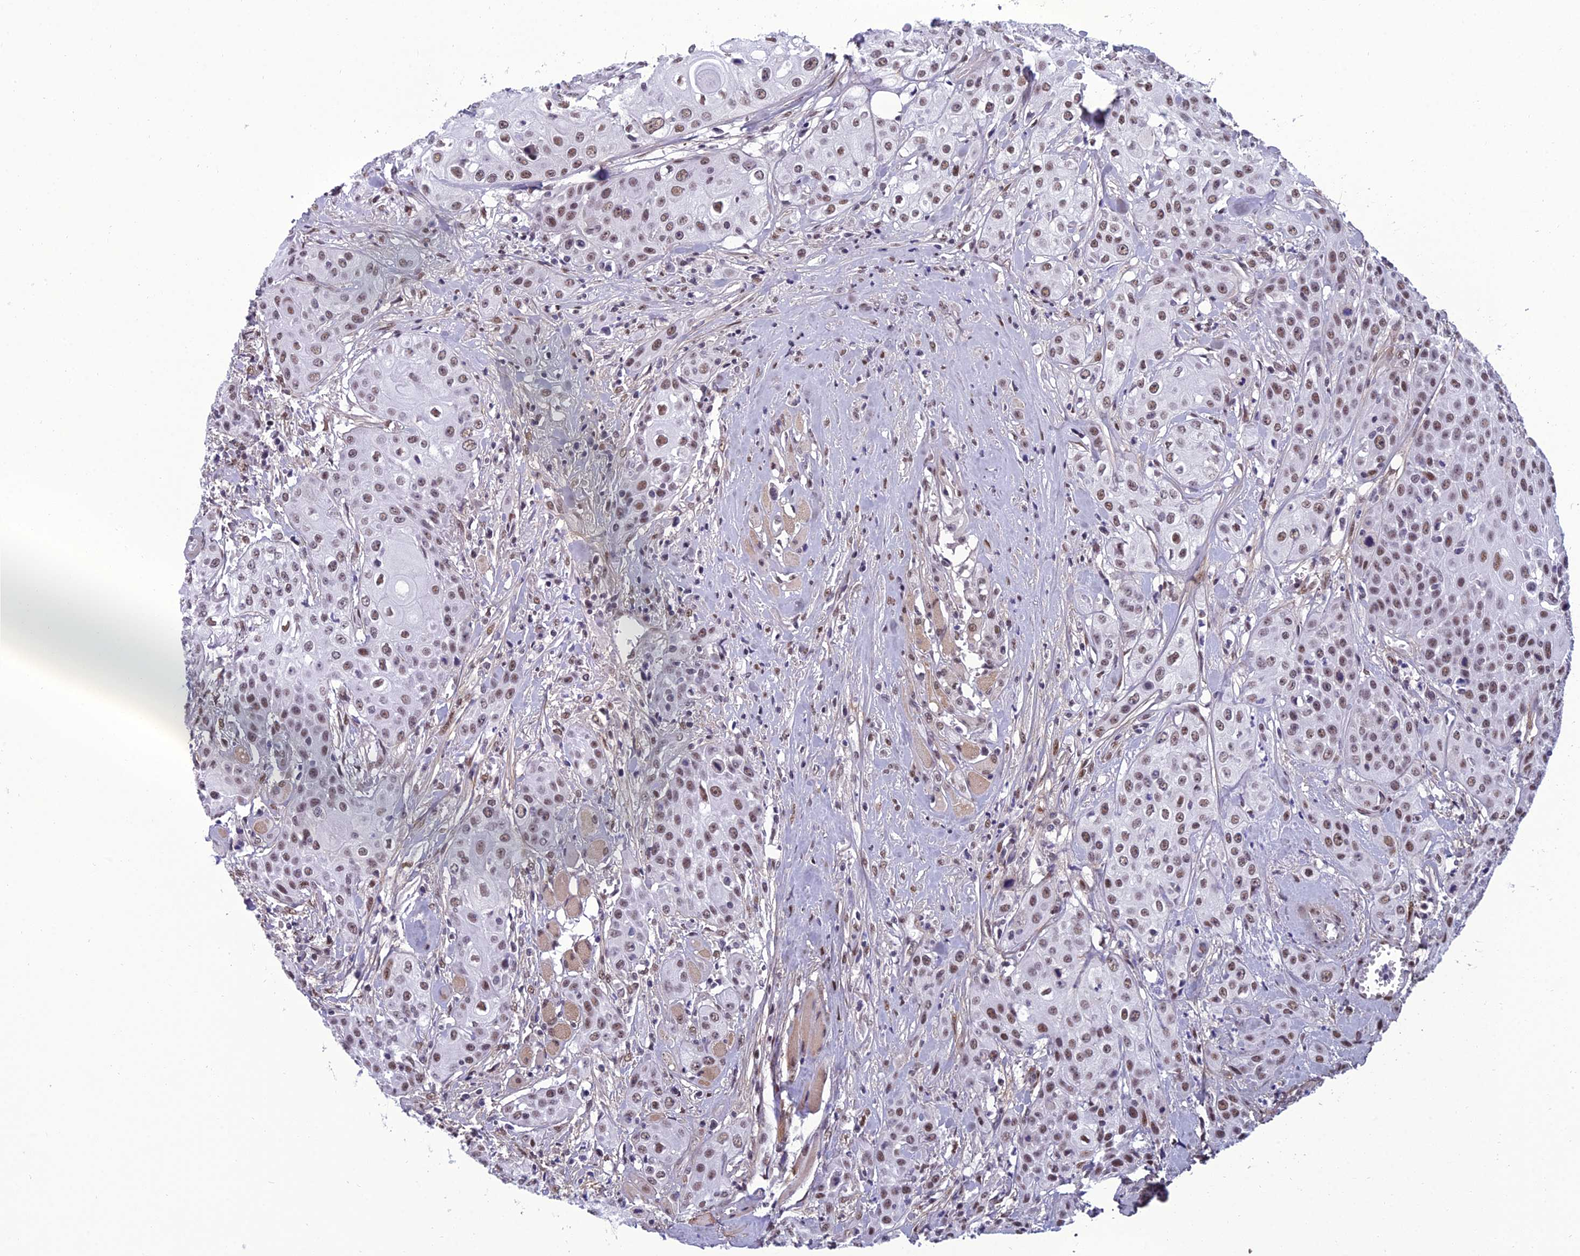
{"staining": {"intensity": "moderate", "quantity": ">75%", "location": "nuclear"}, "tissue": "head and neck cancer", "cell_type": "Tumor cells", "image_type": "cancer", "snomed": [{"axis": "morphology", "description": "Squamous cell carcinoma, NOS"}, {"axis": "topography", "description": "Oral tissue"}, {"axis": "topography", "description": "Head-Neck"}], "caption": "A medium amount of moderate nuclear positivity is seen in approximately >75% of tumor cells in head and neck squamous cell carcinoma tissue.", "gene": "RSRC1", "patient": {"sex": "female", "age": 82}}